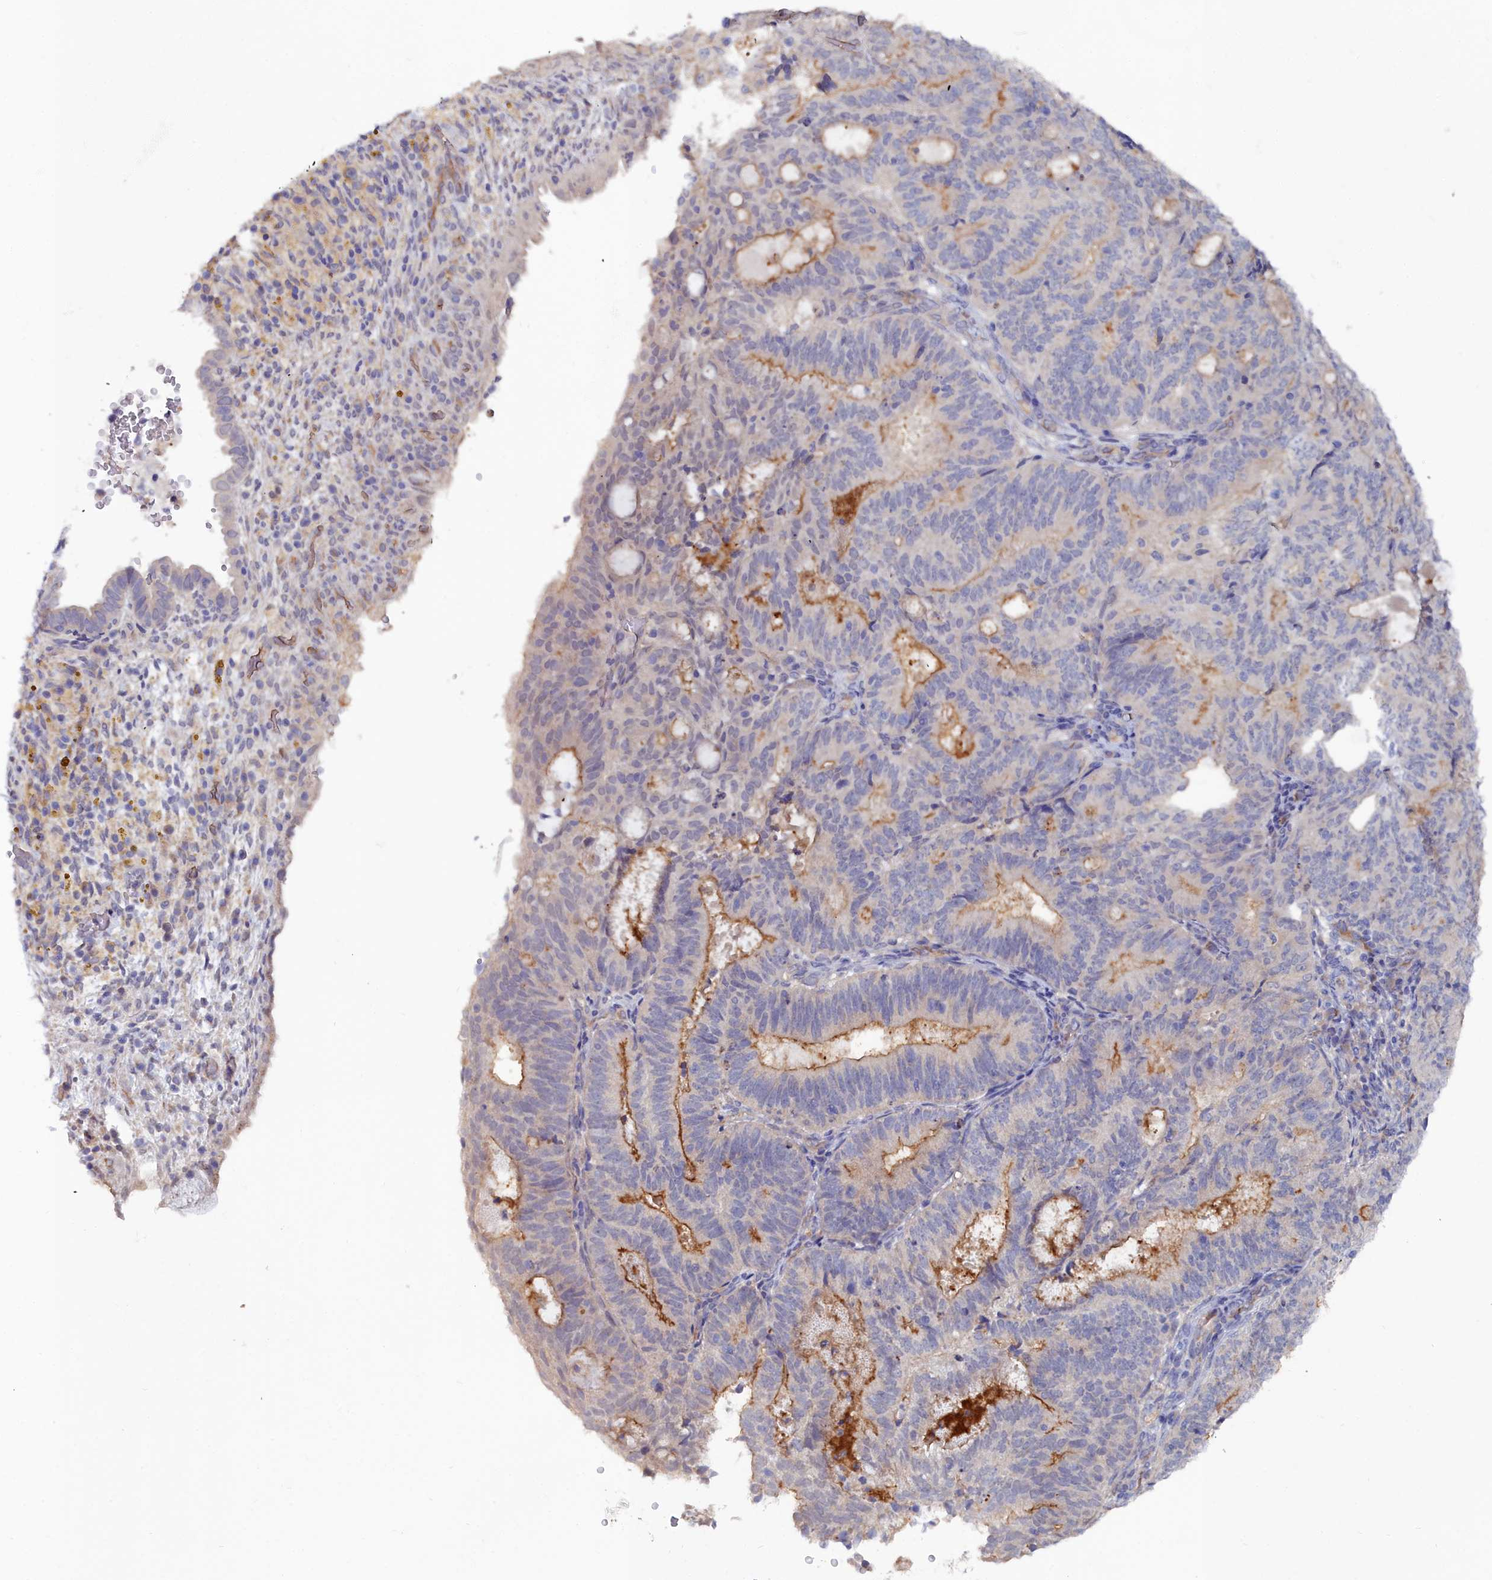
{"staining": {"intensity": "moderate", "quantity": "<25%", "location": "cytoplasmic/membranous"}, "tissue": "endometrial cancer", "cell_type": "Tumor cells", "image_type": "cancer", "snomed": [{"axis": "morphology", "description": "Adenocarcinoma, NOS"}, {"axis": "topography", "description": "Endometrium"}], "caption": "The photomicrograph displays immunohistochemical staining of endometrial adenocarcinoma. There is moderate cytoplasmic/membranous expression is present in approximately <25% of tumor cells.", "gene": "RDX", "patient": {"sex": "female", "age": 70}}